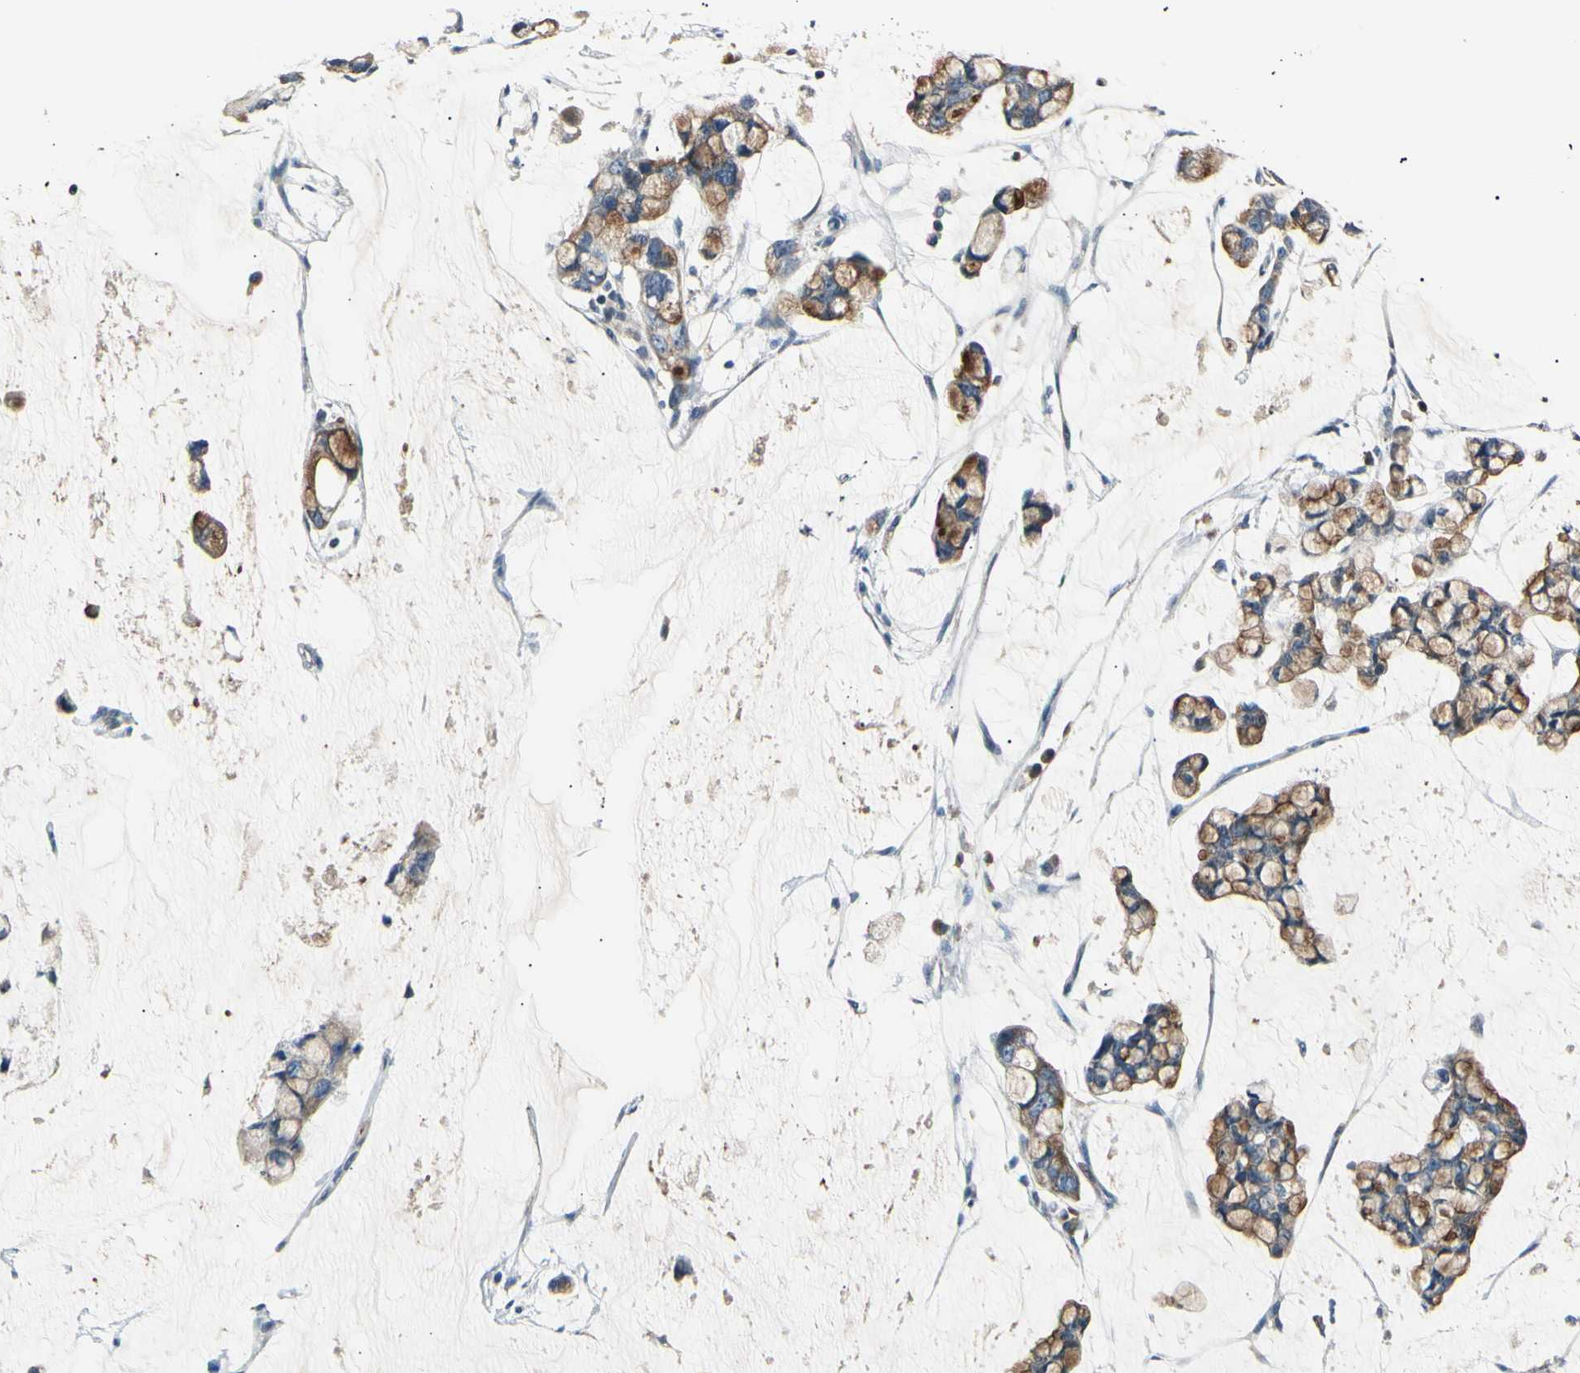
{"staining": {"intensity": "moderate", "quantity": ">75%", "location": "cytoplasmic/membranous"}, "tissue": "stomach cancer", "cell_type": "Tumor cells", "image_type": "cancer", "snomed": [{"axis": "morphology", "description": "Adenocarcinoma, NOS"}, {"axis": "topography", "description": "Stomach, lower"}], "caption": "Immunohistochemical staining of adenocarcinoma (stomach) demonstrates medium levels of moderate cytoplasmic/membranous staining in approximately >75% of tumor cells. Immunohistochemistry stains the protein in brown and the nuclei are stained blue.", "gene": "ITGA6", "patient": {"sex": "male", "age": 84}}